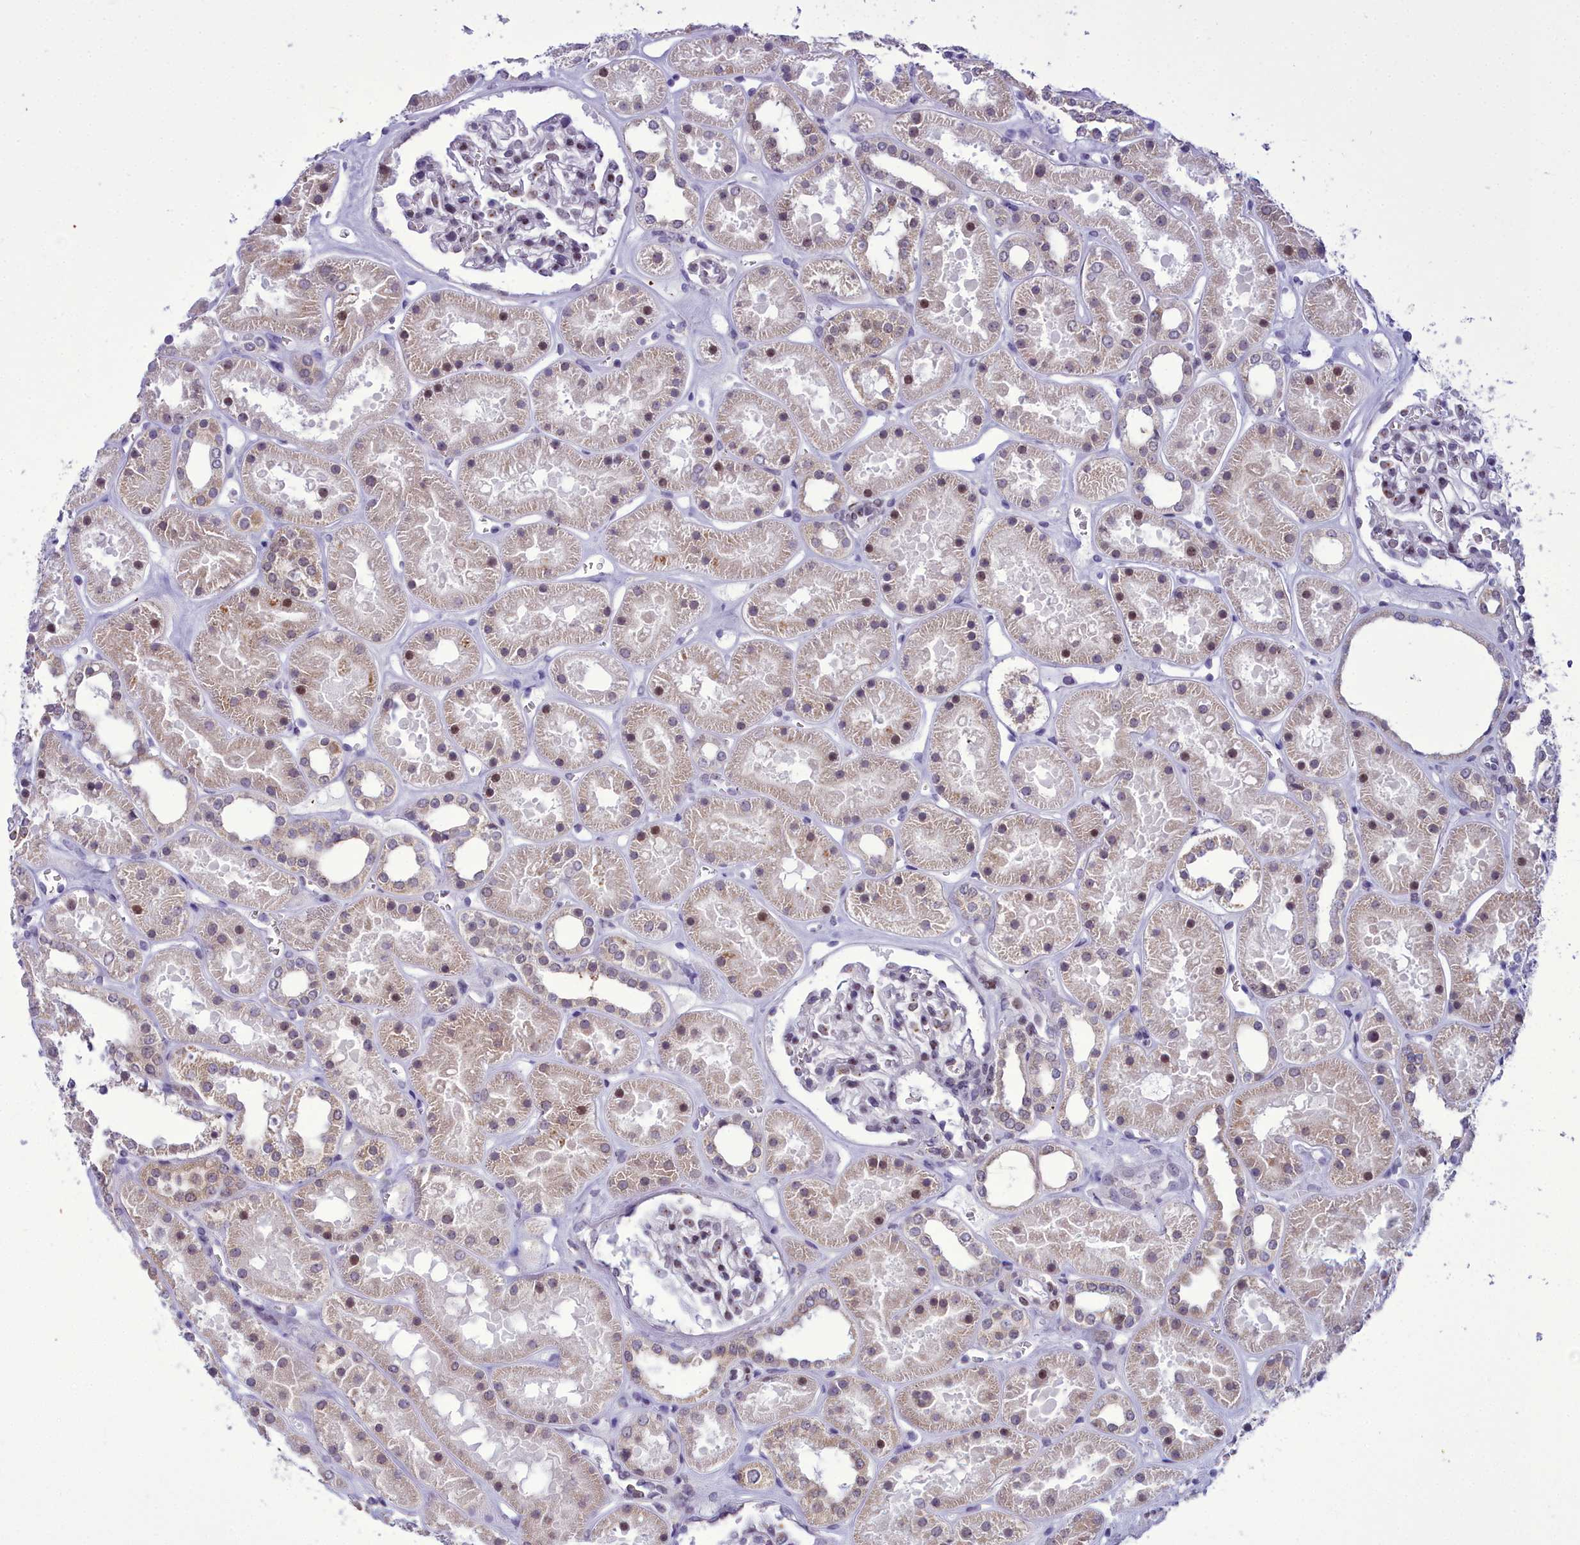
{"staining": {"intensity": "weak", "quantity": "25%-75%", "location": "nuclear"}, "tissue": "kidney", "cell_type": "Cells in glomeruli", "image_type": "normal", "snomed": [{"axis": "morphology", "description": "Normal tissue, NOS"}, {"axis": "topography", "description": "Kidney"}], "caption": "There is low levels of weak nuclear positivity in cells in glomeruli of unremarkable kidney, as demonstrated by immunohistochemical staining (brown color).", "gene": "B9D2", "patient": {"sex": "female", "age": 41}}